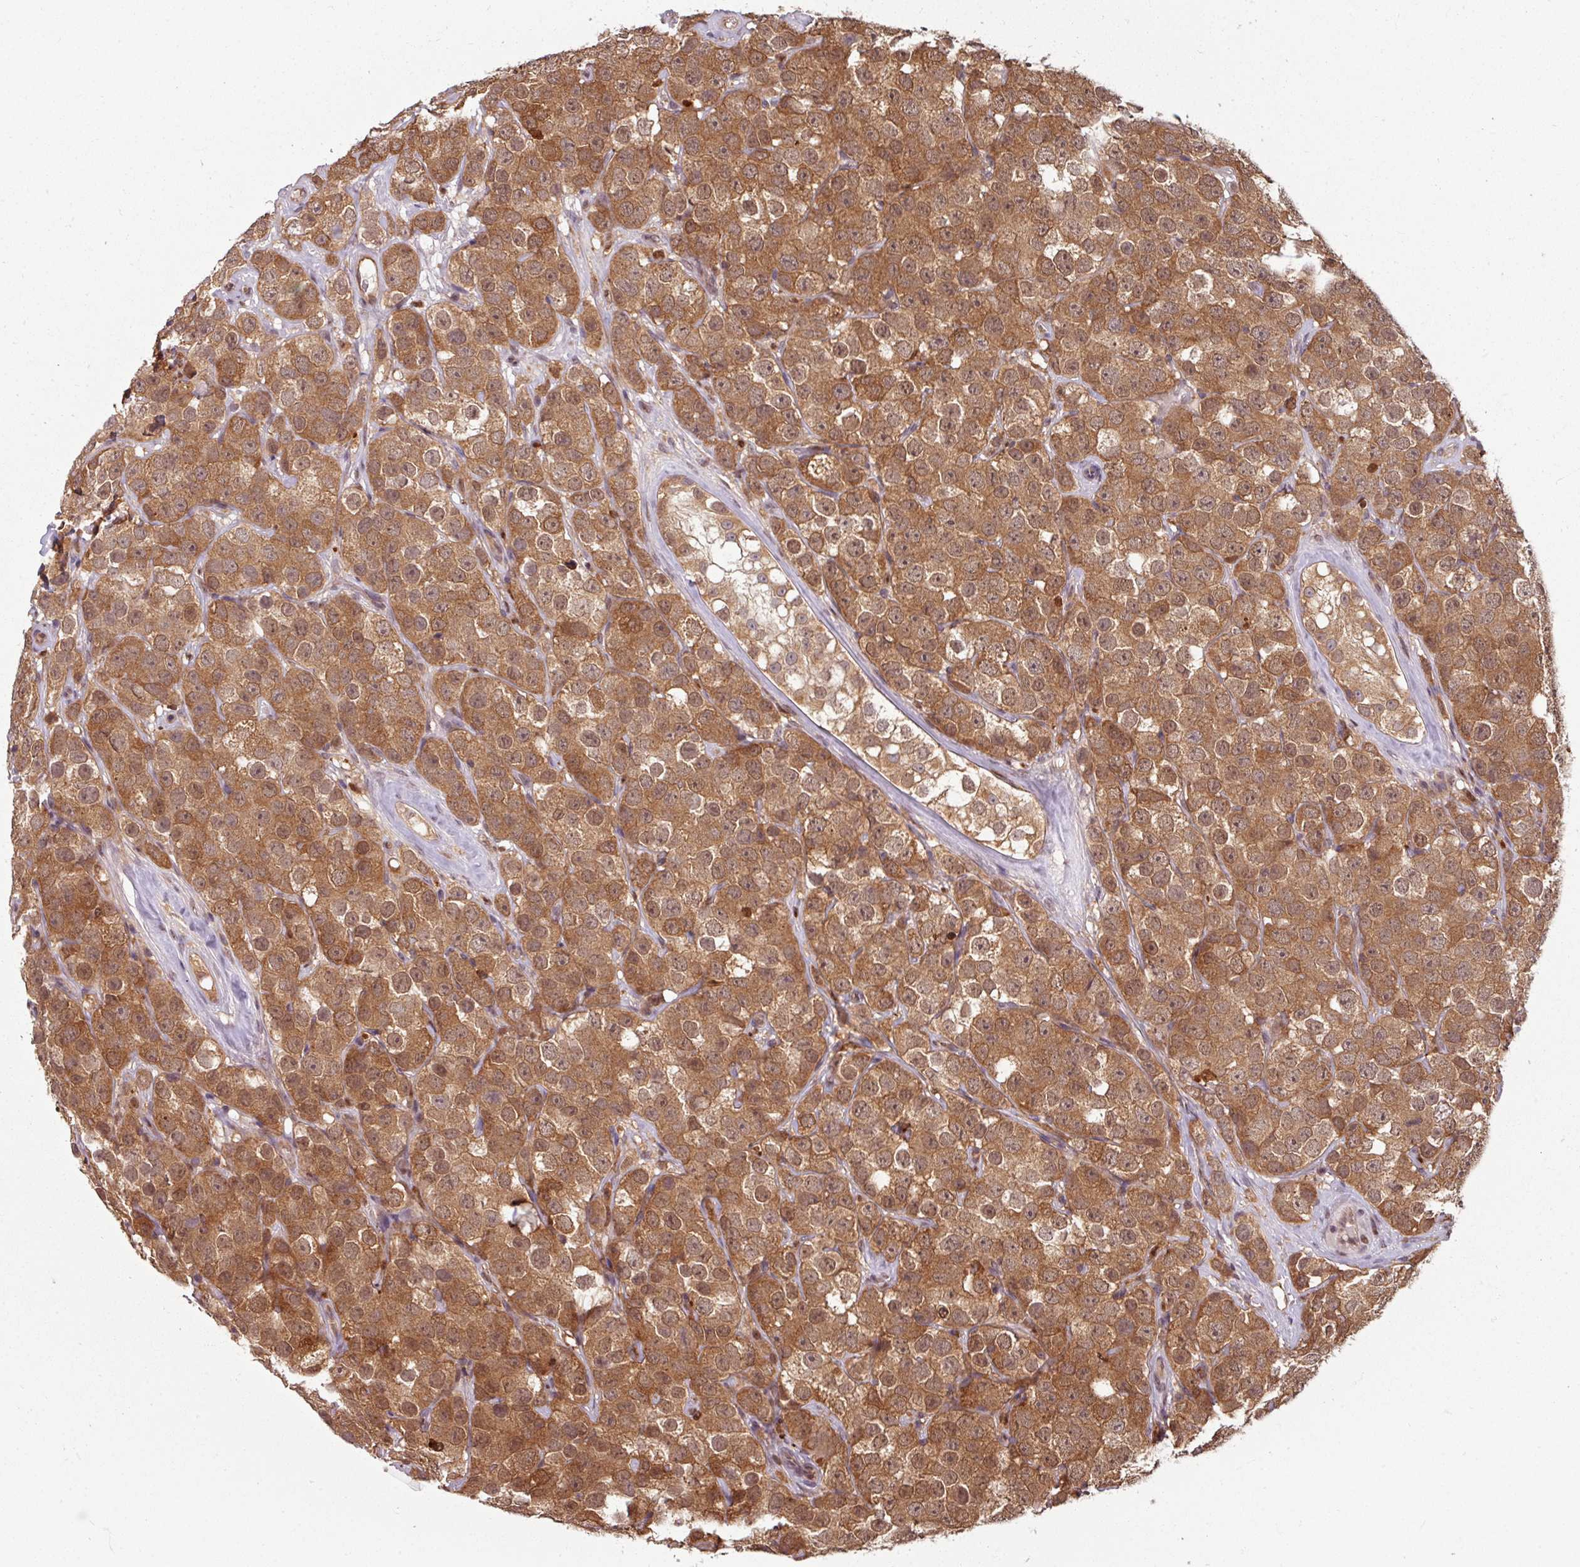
{"staining": {"intensity": "moderate", "quantity": ">75%", "location": "cytoplasmic/membranous,nuclear"}, "tissue": "testis cancer", "cell_type": "Tumor cells", "image_type": "cancer", "snomed": [{"axis": "morphology", "description": "Seminoma, NOS"}, {"axis": "topography", "description": "Testis"}], "caption": "Tumor cells exhibit medium levels of moderate cytoplasmic/membranous and nuclear expression in about >75% of cells in testis cancer (seminoma).", "gene": "KCTD11", "patient": {"sex": "male", "age": 28}}